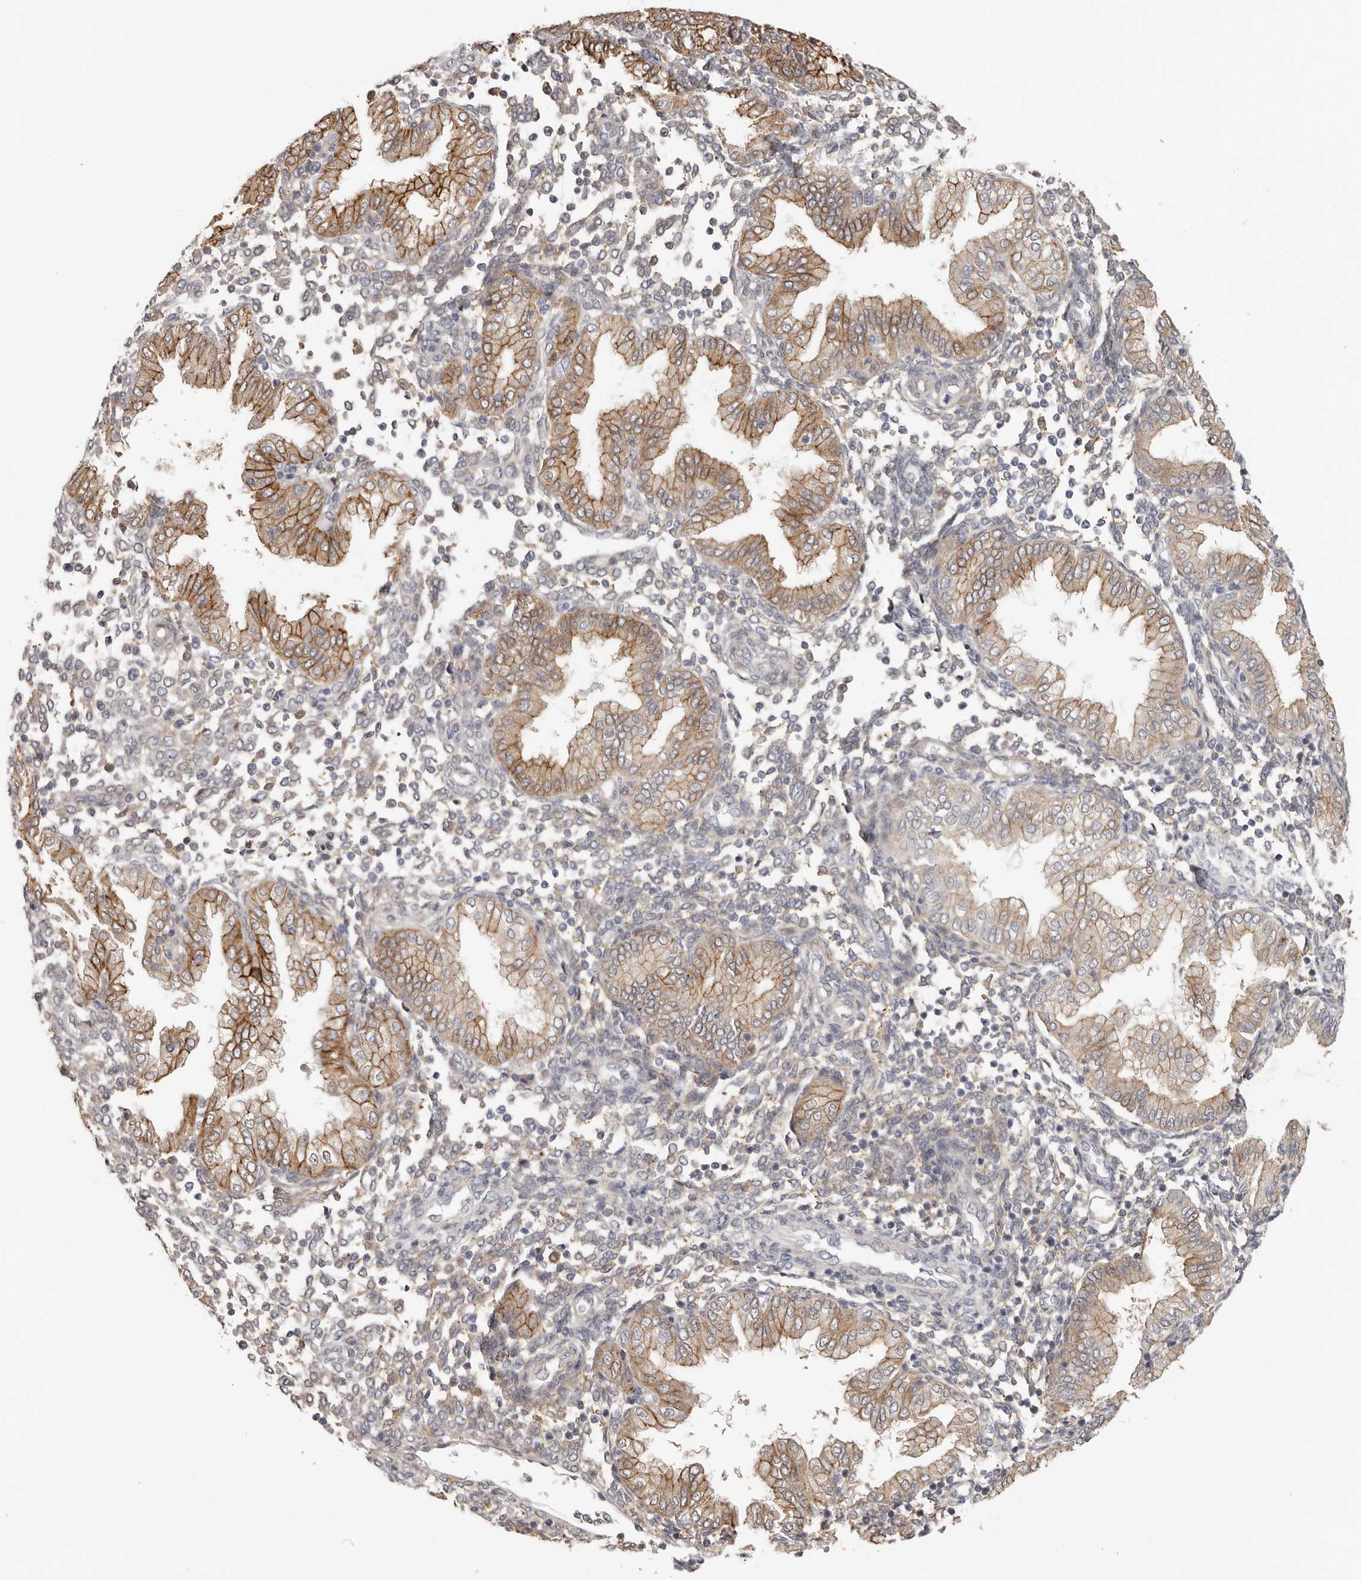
{"staining": {"intensity": "weak", "quantity": "<25%", "location": "cytoplasmic/membranous"}, "tissue": "endometrium", "cell_type": "Cells in endometrial stroma", "image_type": "normal", "snomed": [{"axis": "morphology", "description": "Normal tissue, NOS"}, {"axis": "topography", "description": "Endometrium"}], "caption": "Immunohistochemistry image of normal human endometrium stained for a protein (brown), which reveals no positivity in cells in endometrial stroma. The staining was performed using DAB (3,3'-diaminobenzidine) to visualize the protein expression in brown, while the nuclei were stained in blue with hematoxylin (Magnification: 20x).", "gene": "MSRB2", "patient": {"sex": "female", "age": 53}}